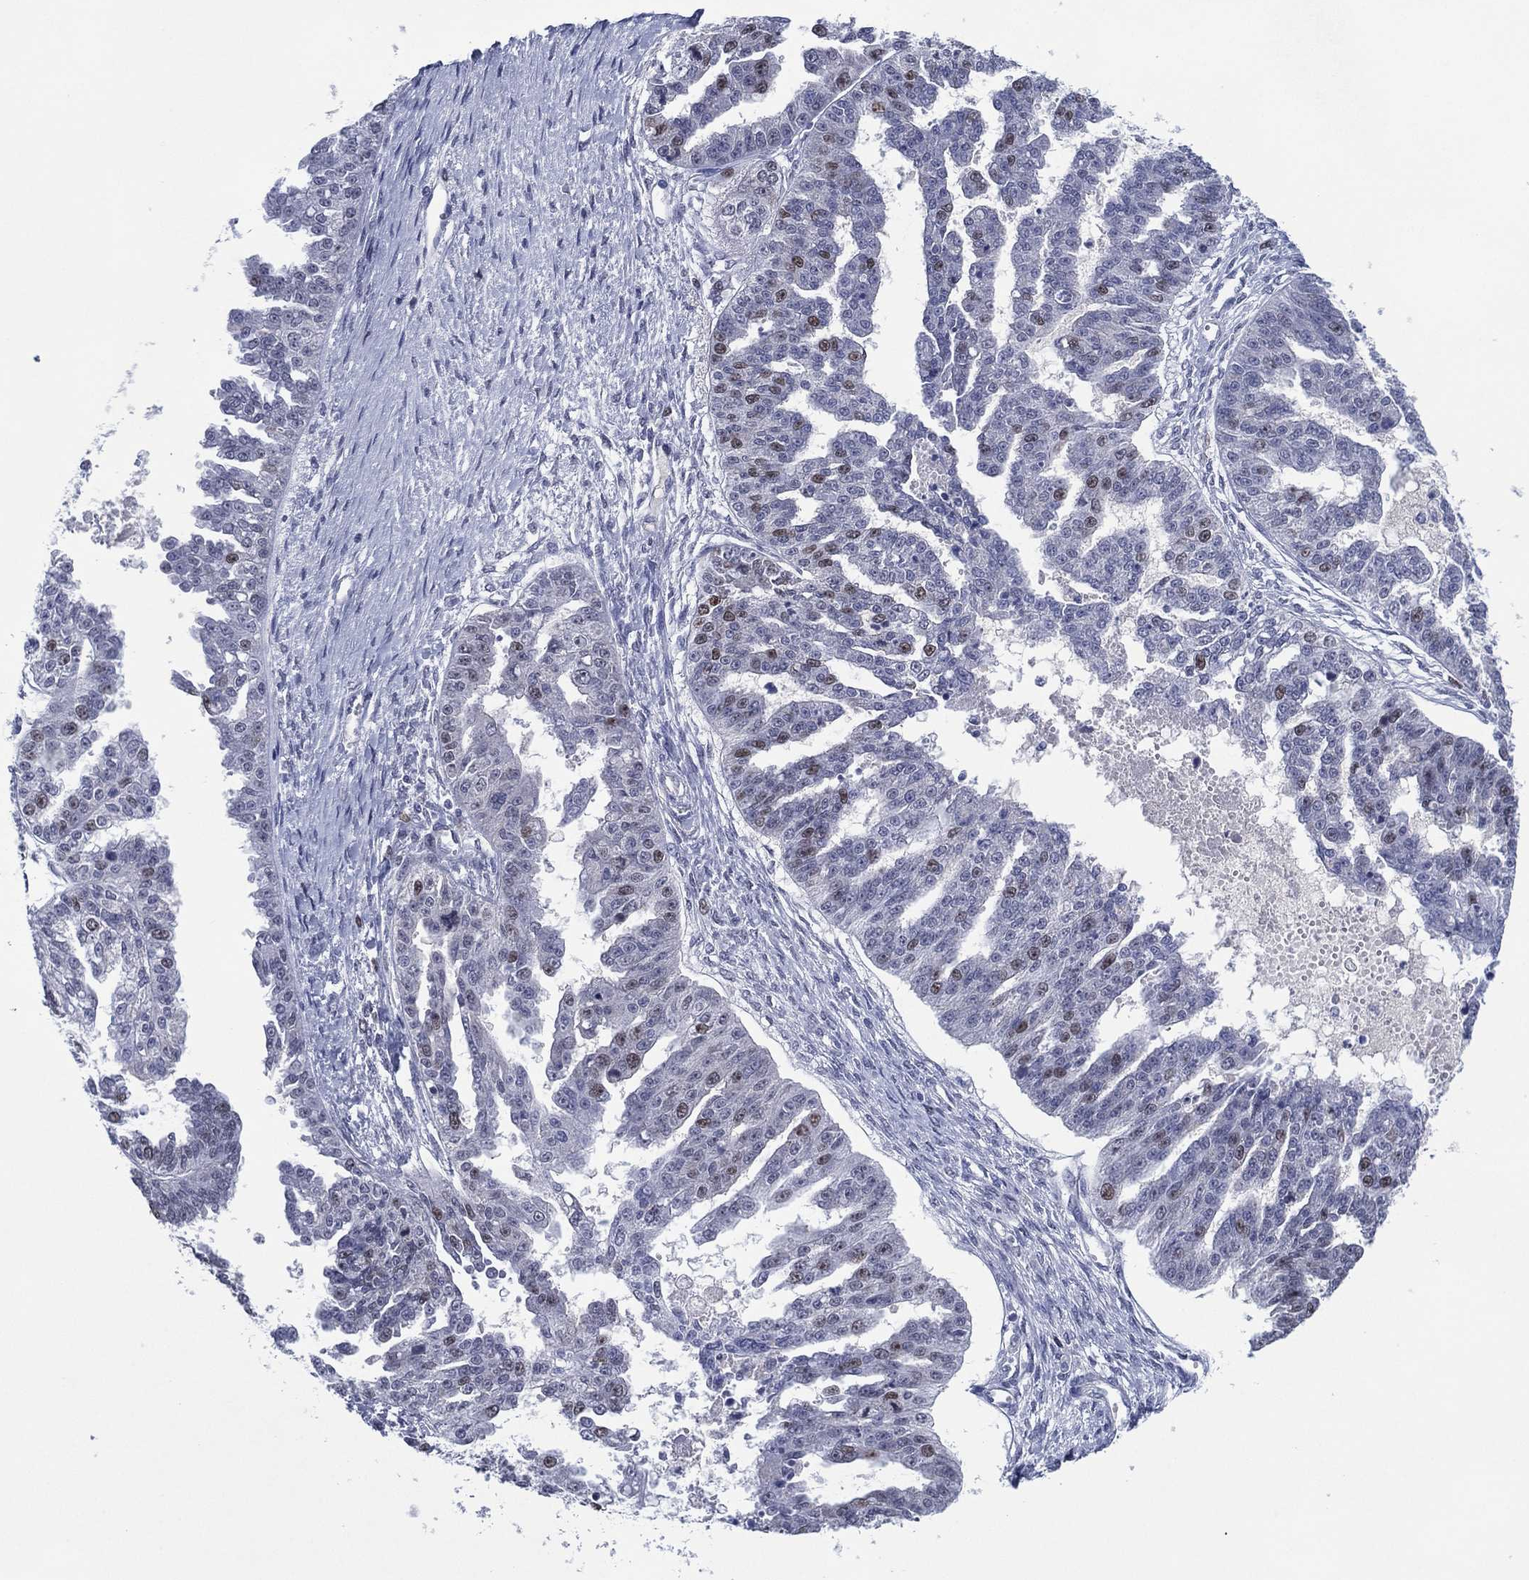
{"staining": {"intensity": "moderate", "quantity": "<25%", "location": "nuclear"}, "tissue": "ovarian cancer", "cell_type": "Tumor cells", "image_type": "cancer", "snomed": [{"axis": "morphology", "description": "Cystadenocarcinoma, serous, NOS"}, {"axis": "topography", "description": "Ovary"}], "caption": "Serous cystadenocarcinoma (ovarian) stained with a protein marker shows moderate staining in tumor cells.", "gene": "GATA6", "patient": {"sex": "female", "age": 58}}